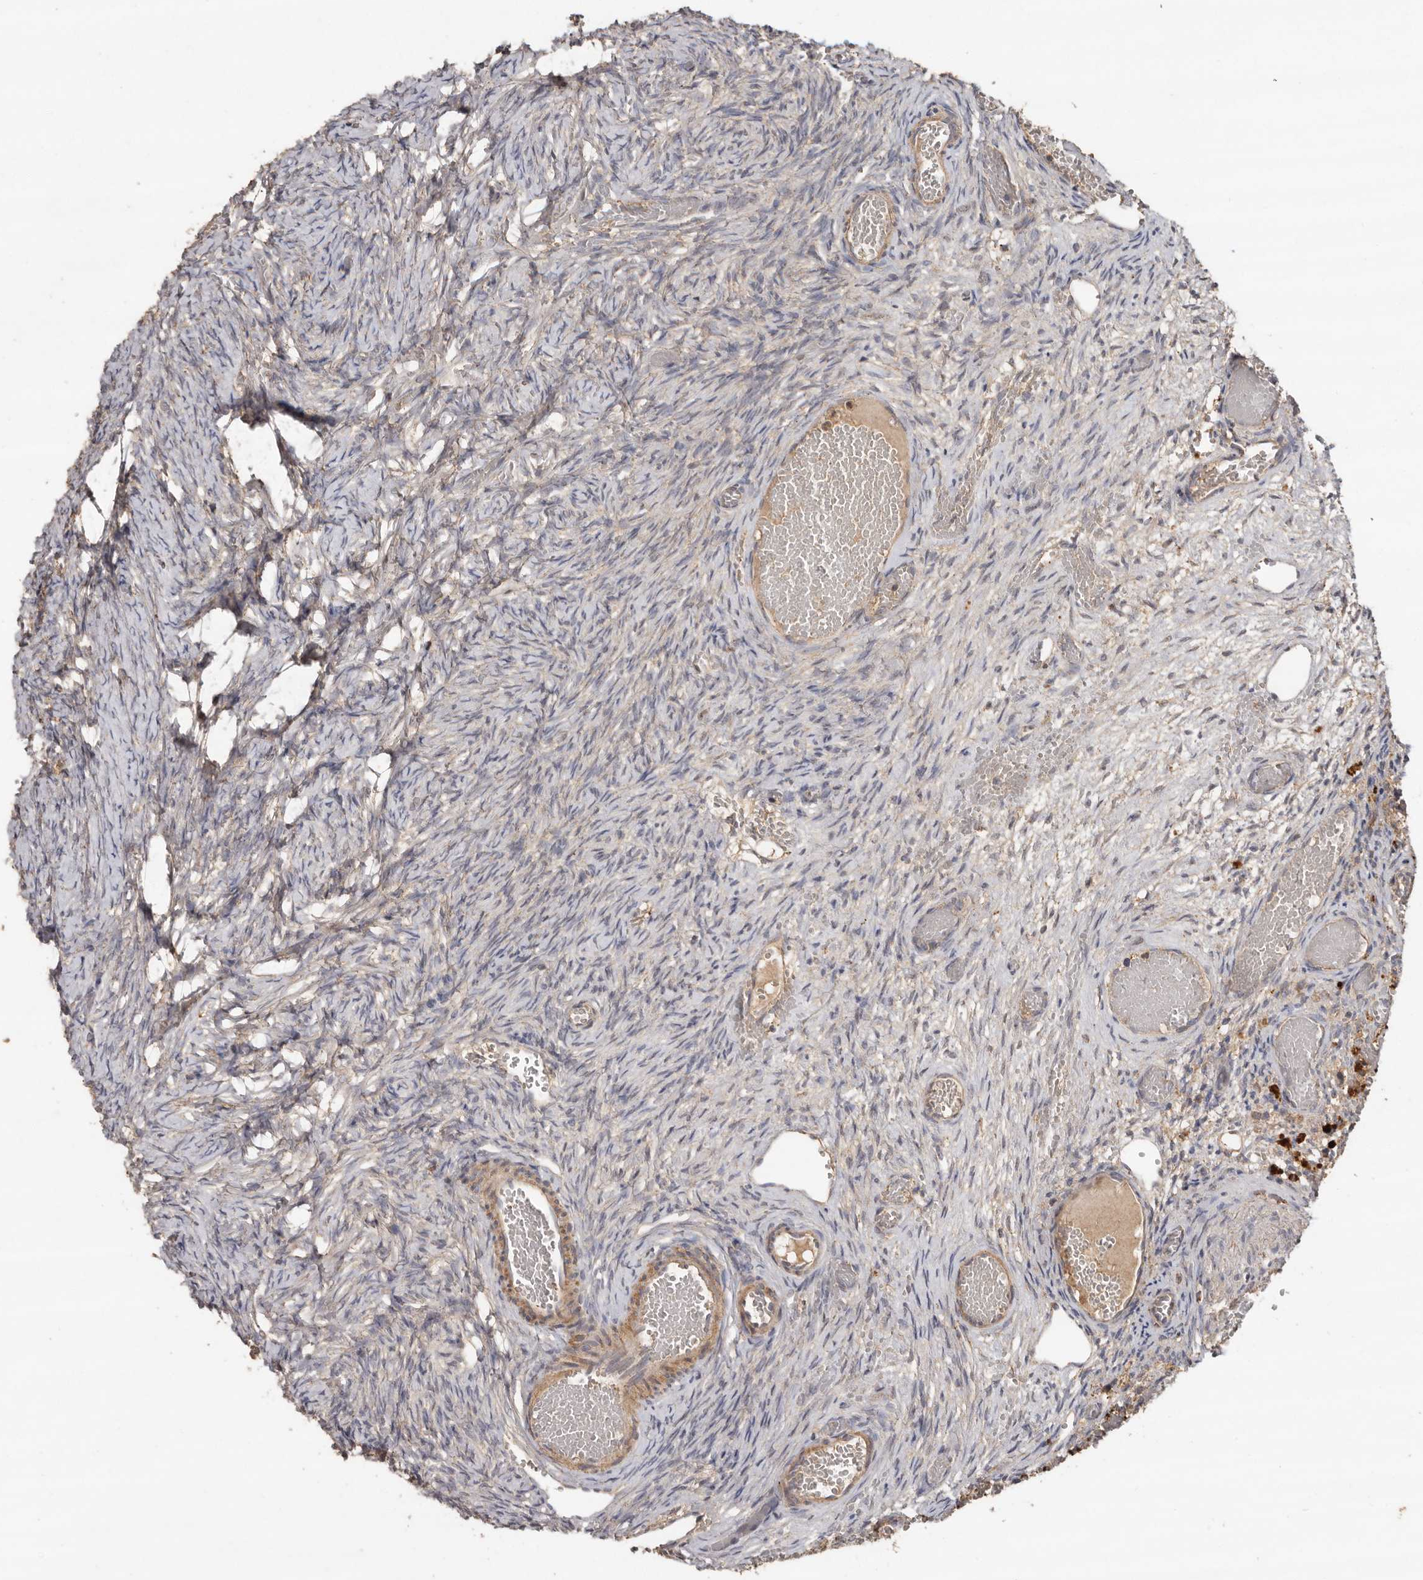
{"staining": {"intensity": "negative", "quantity": "none", "location": "none"}, "tissue": "ovary", "cell_type": "Ovarian stroma cells", "image_type": "normal", "snomed": [{"axis": "morphology", "description": "Adenocarcinoma, NOS"}, {"axis": "topography", "description": "Endometrium"}], "caption": "IHC image of normal ovary: human ovary stained with DAB (3,3'-diaminobenzidine) reveals no significant protein staining in ovarian stroma cells. The staining was performed using DAB to visualize the protein expression in brown, while the nuclei were stained in blue with hematoxylin (Magnification: 20x).", "gene": "RWDD1", "patient": {"sex": "female", "age": 32}}